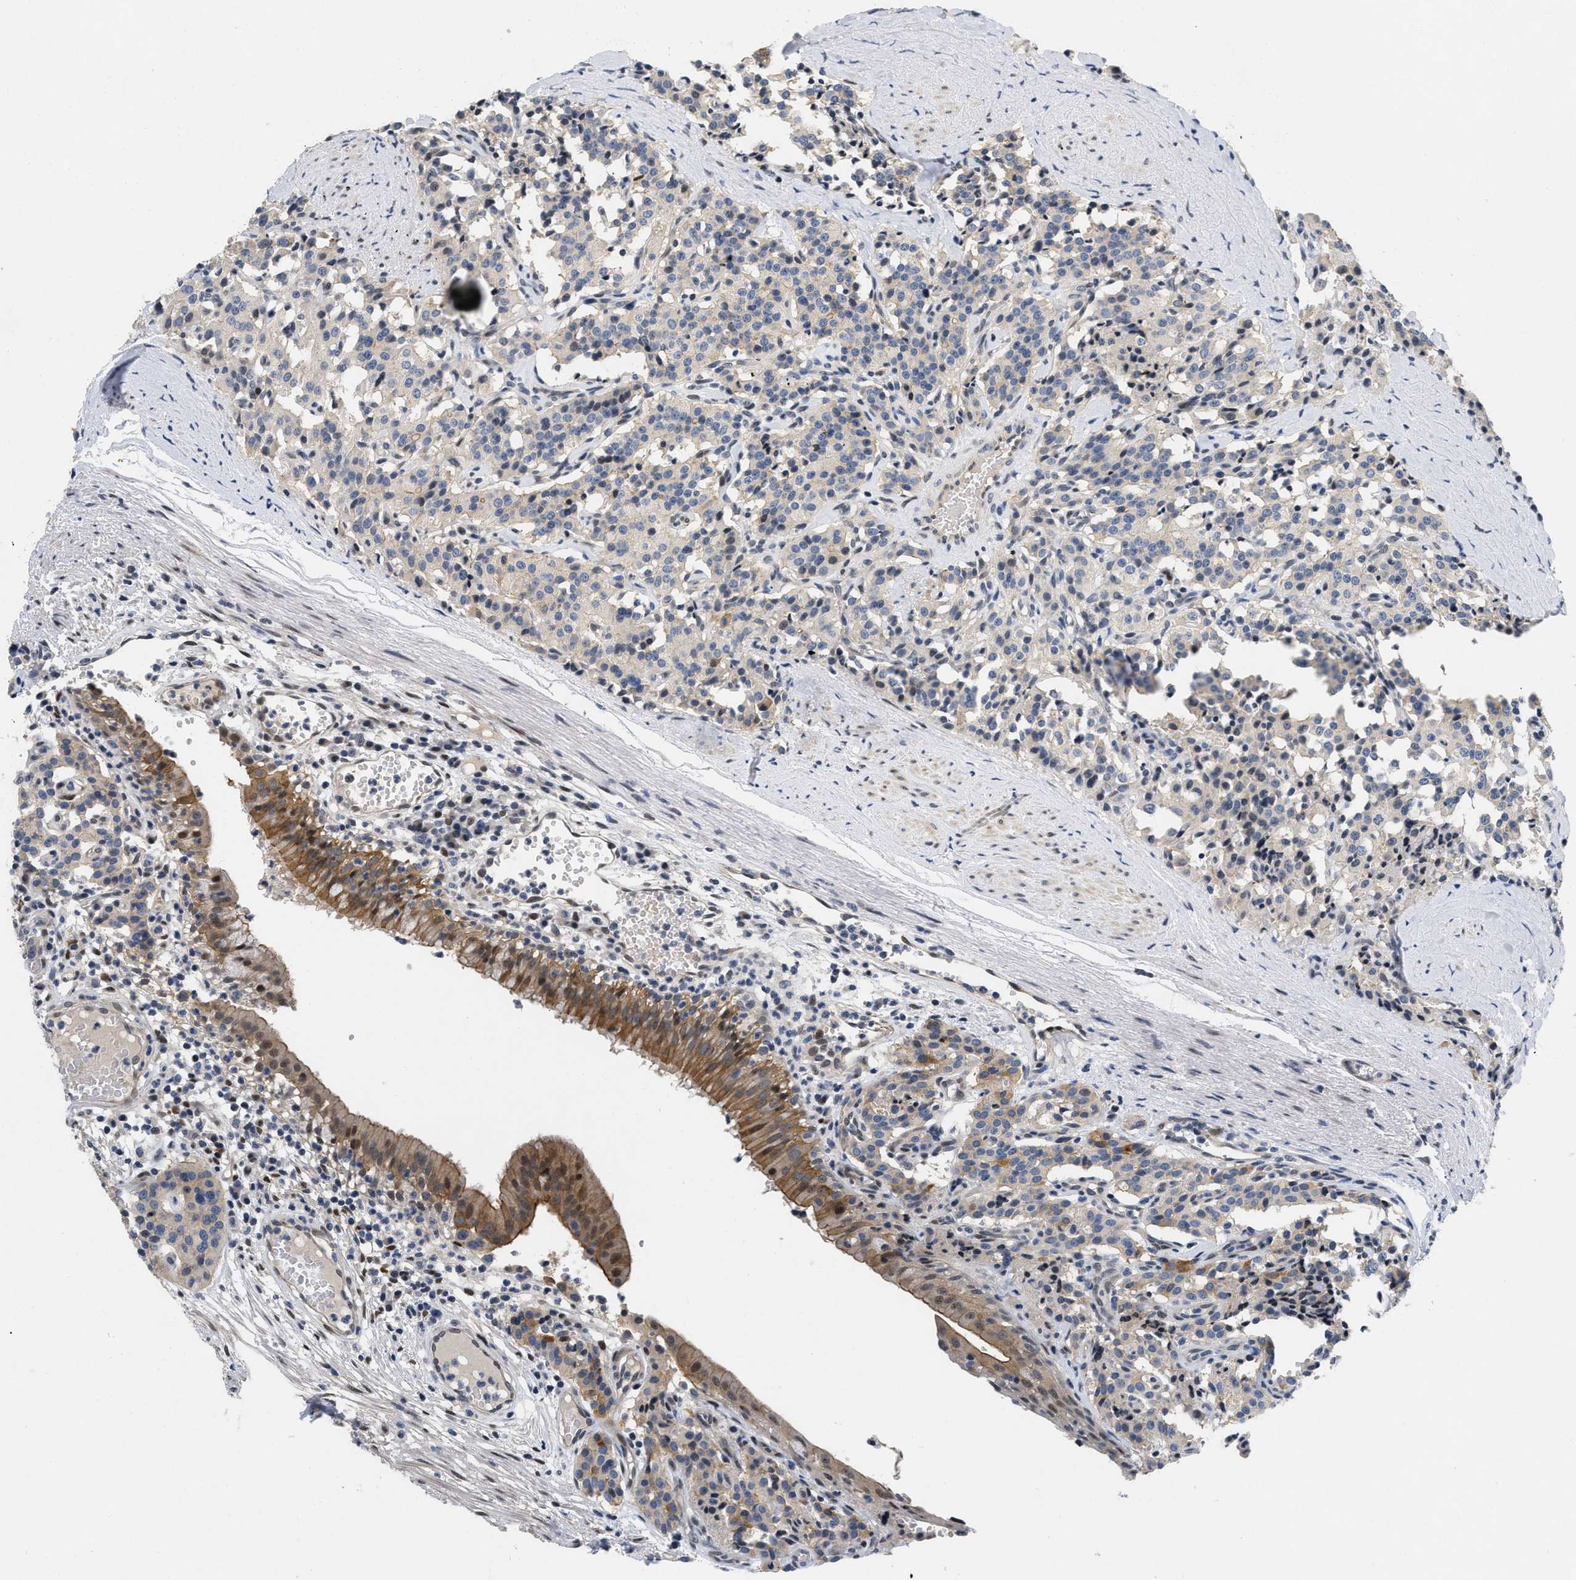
{"staining": {"intensity": "weak", "quantity": "<25%", "location": "cytoplasmic/membranous"}, "tissue": "carcinoid", "cell_type": "Tumor cells", "image_type": "cancer", "snomed": [{"axis": "morphology", "description": "Carcinoid, malignant, NOS"}, {"axis": "topography", "description": "Lung"}], "caption": "Carcinoid was stained to show a protein in brown. There is no significant positivity in tumor cells.", "gene": "VIP", "patient": {"sex": "male", "age": 30}}